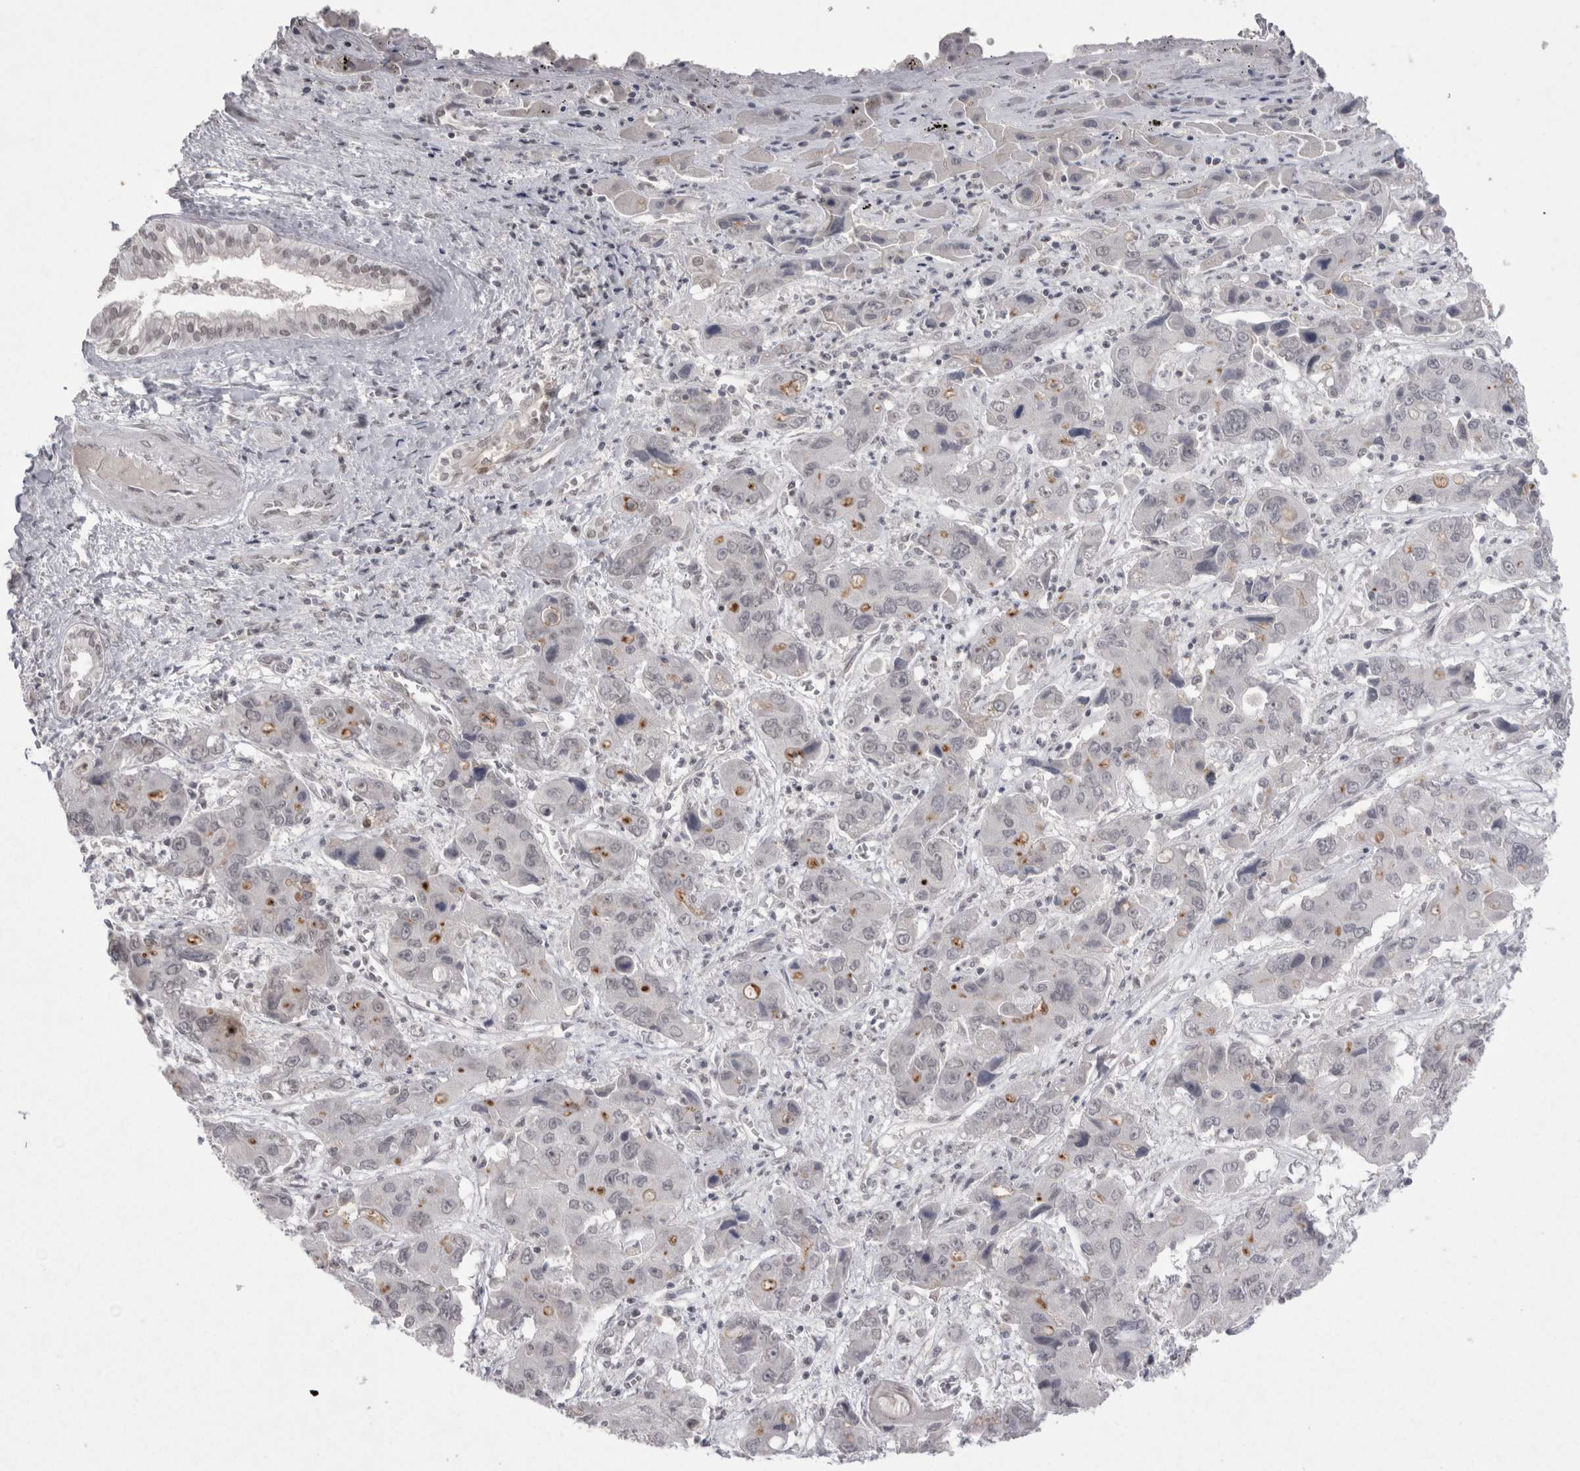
{"staining": {"intensity": "negative", "quantity": "none", "location": "none"}, "tissue": "liver cancer", "cell_type": "Tumor cells", "image_type": "cancer", "snomed": [{"axis": "morphology", "description": "Cholangiocarcinoma"}, {"axis": "topography", "description": "Liver"}], "caption": "This photomicrograph is of liver cholangiocarcinoma stained with immunohistochemistry (IHC) to label a protein in brown with the nuclei are counter-stained blue. There is no staining in tumor cells. (Brightfield microscopy of DAB immunohistochemistry at high magnification).", "gene": "DDX4", "patient": {"sex": "male", "age": 67}}